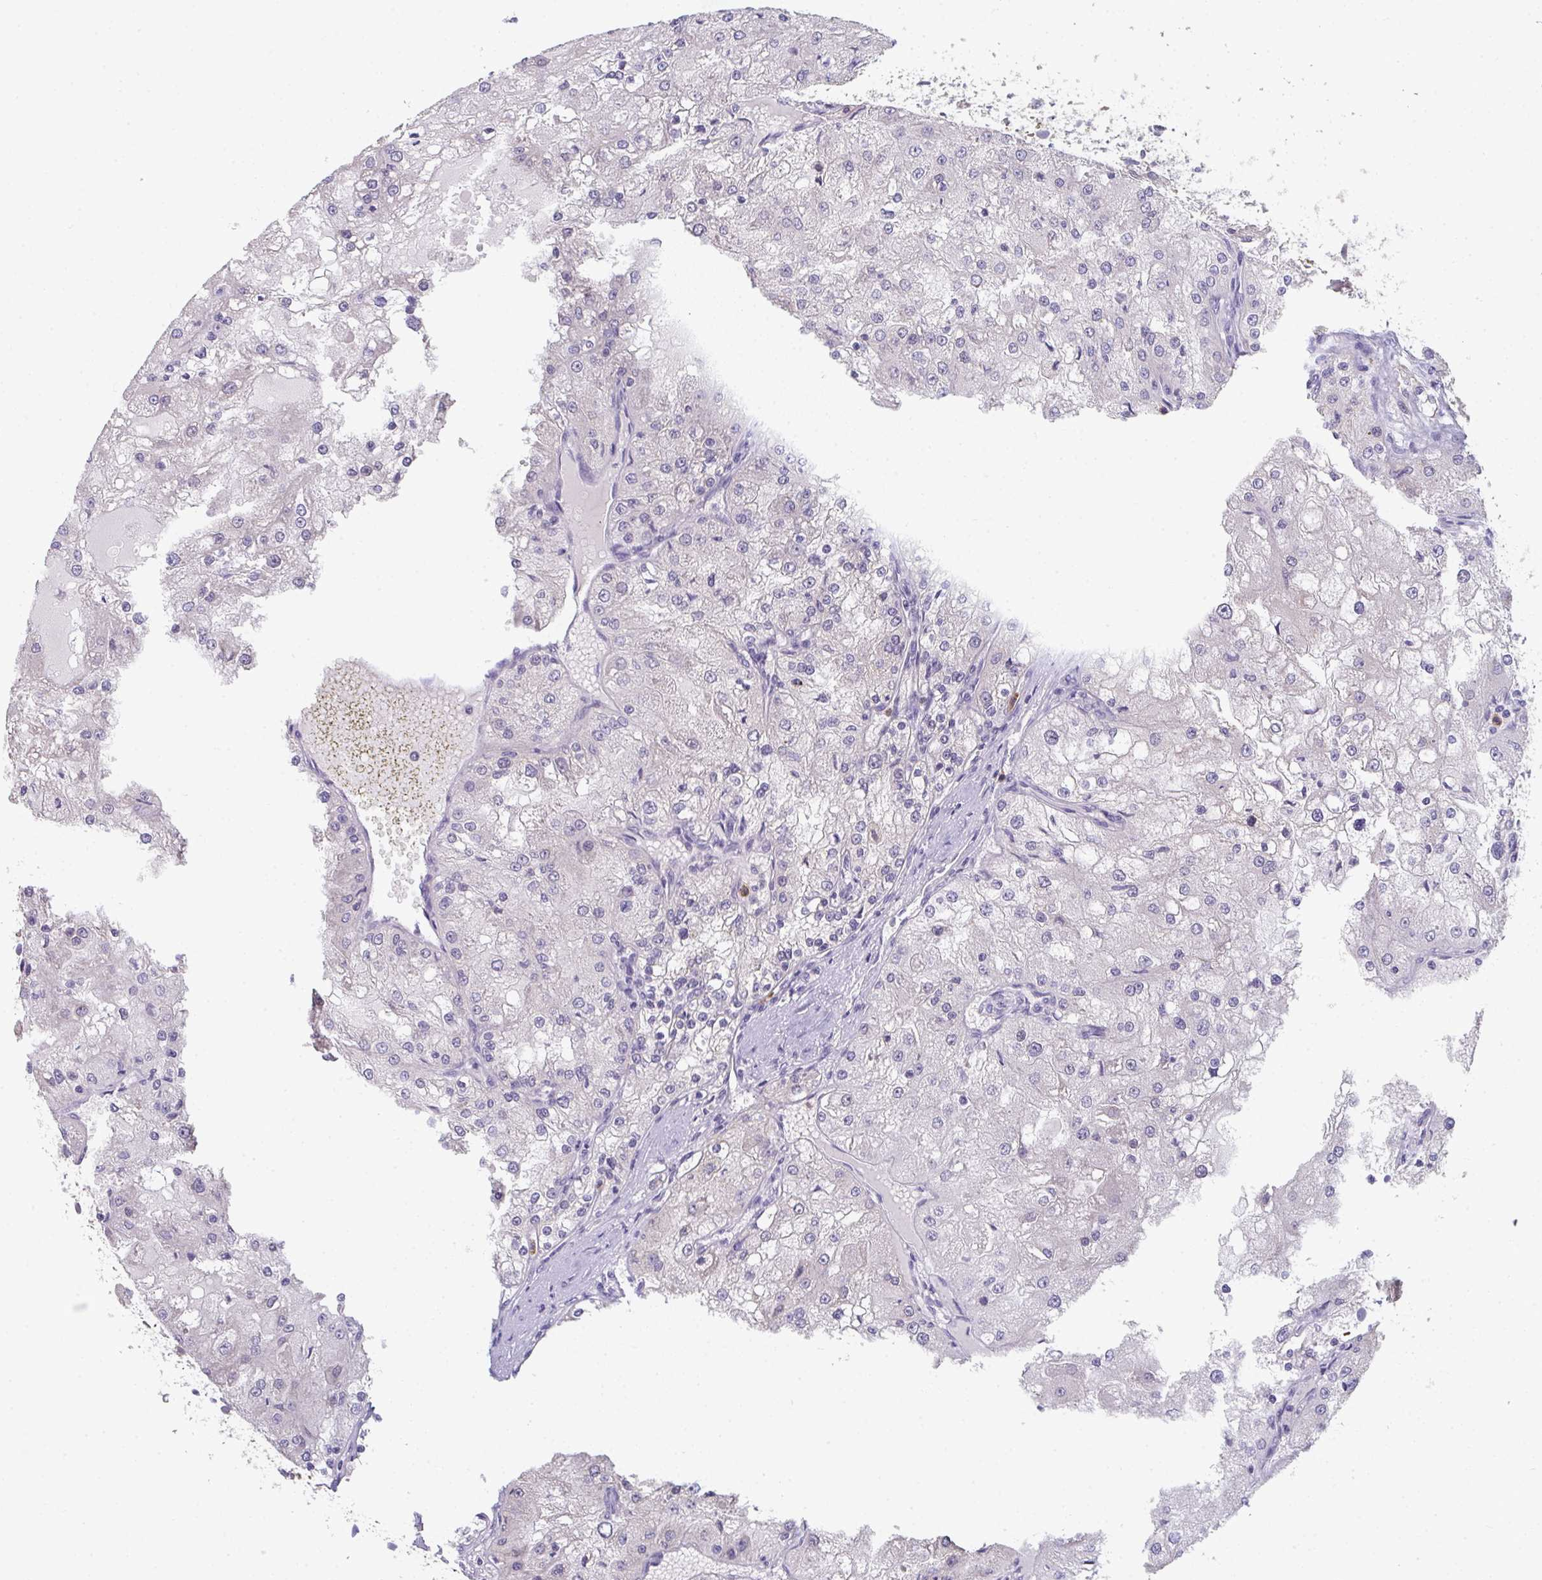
{"staining": {"intensity": "negative", "quantity": "none", "location": "none"}, "tissue": "renal cancer", "cell_type": "Tumor cells", "image_type": "cancer", "snomed": [{"axis": "morphology", "description": "Adenocarcinoma, NOS"}, {"axis": "topography", "description": "Kidney"}], "caption": "This is an immunohistochemistry micrograph of human renal cancer (adenocarcinoma). There is no staining in tumor cells.", "gene": "RIOK1", "patient": {"sex": "female", "age": 74}}